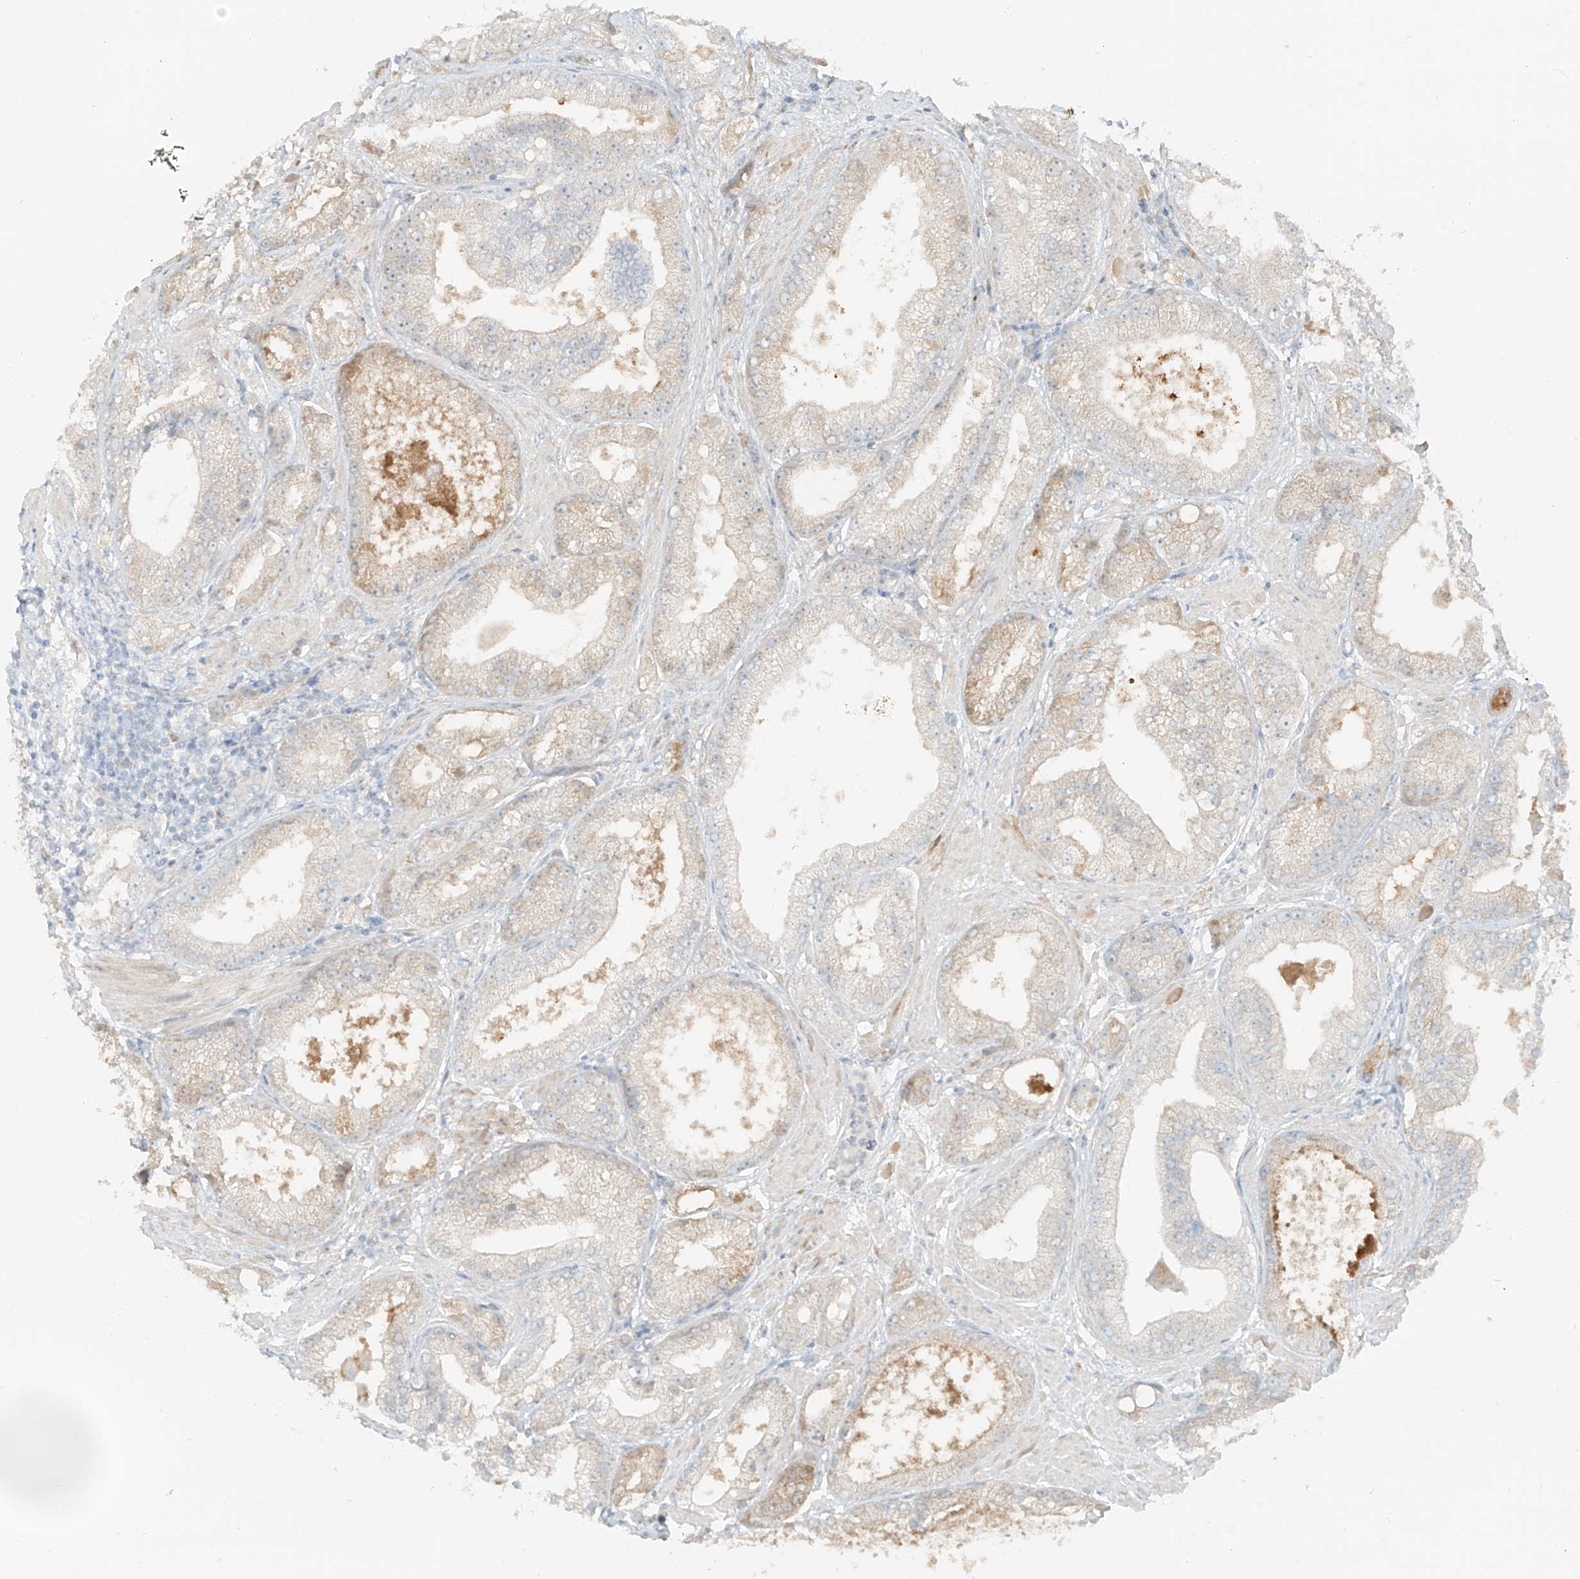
{"staining": {"intensity": "weak", "quantity": "25%-75%", "location": "cytoplasmic/membranous"}, "tissue": "prostate cancer", "cell_type": "Tumor cells", "image_type": "cancer", "snomed": [{"axis": "morphology", "description": "Adenocarcinoma, Low grade"}, {"axis": "topography", "description": "Prostate"}], "caption": "Weak cytoplasmic/membranous expression is seen in about 25%-75% of tumor cells in prostate cancer.", "gene": "FSTL1", "patient": {"sex": "male", "age": 67}}